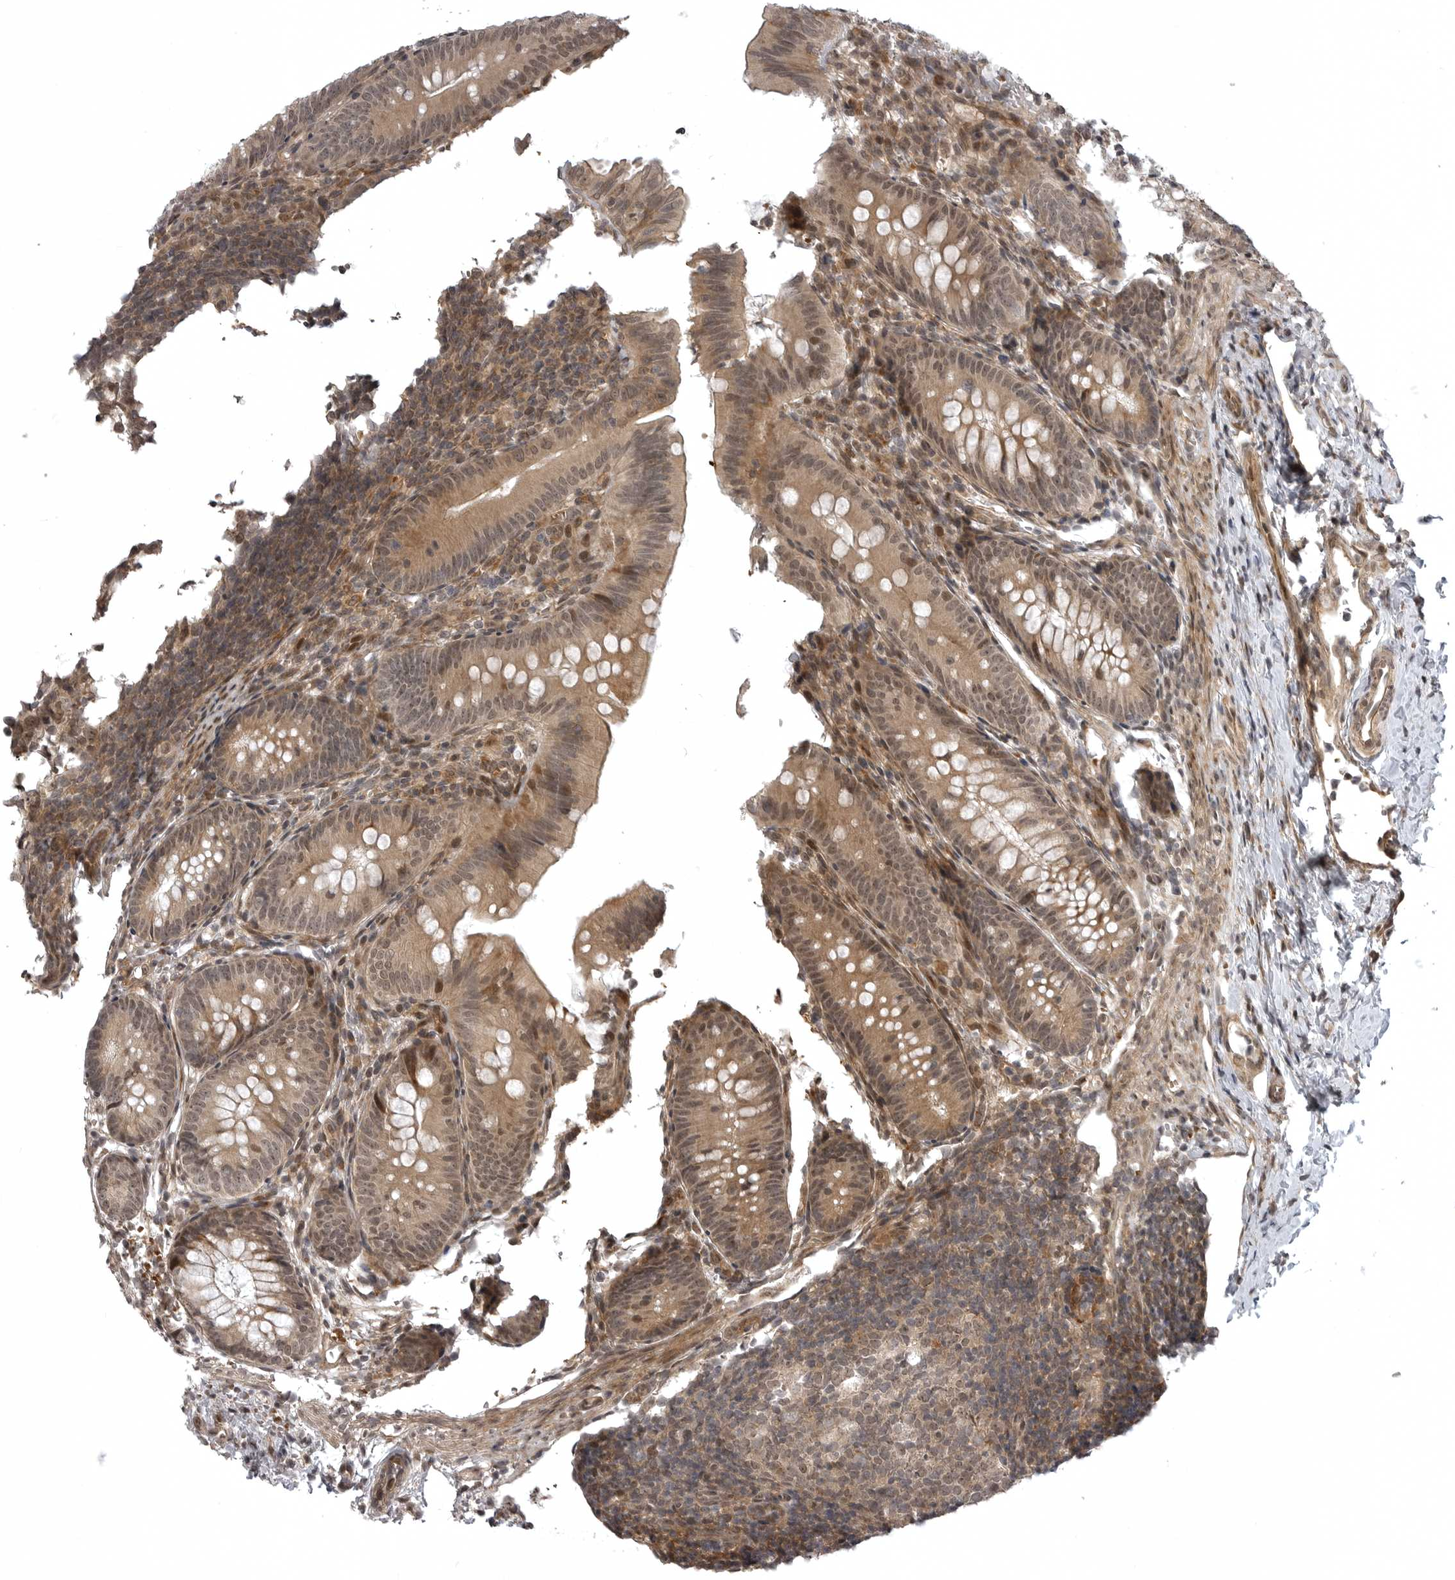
{"staining": {"intensity": "moderate", "quantity": ">75%", "location": "cytoplasmic/membranous,nuclear"}, "tissue": "appendix", "cell_type": "Glandular cells", "image_type": "normal", "snomed": [{"axis": "morphology", "description": "Normal tissue, NOS"}, {"axis": "topography", "description": "Appendix"}], "caption": "The photomicrograph reveals a brown stain indicating the presence of a protein in the cytoplasmic/membranous,nuclear of glandular cells in appendix. The staining was performed using DAB (3,3'-diaminobenzidine) to visualize the protein expression in brown, while the nuclei were stained in blue with hematoxylin (Magnification: 20x).", "gene": "SNX16", "patient": {"sex": "male", "age": 1}}